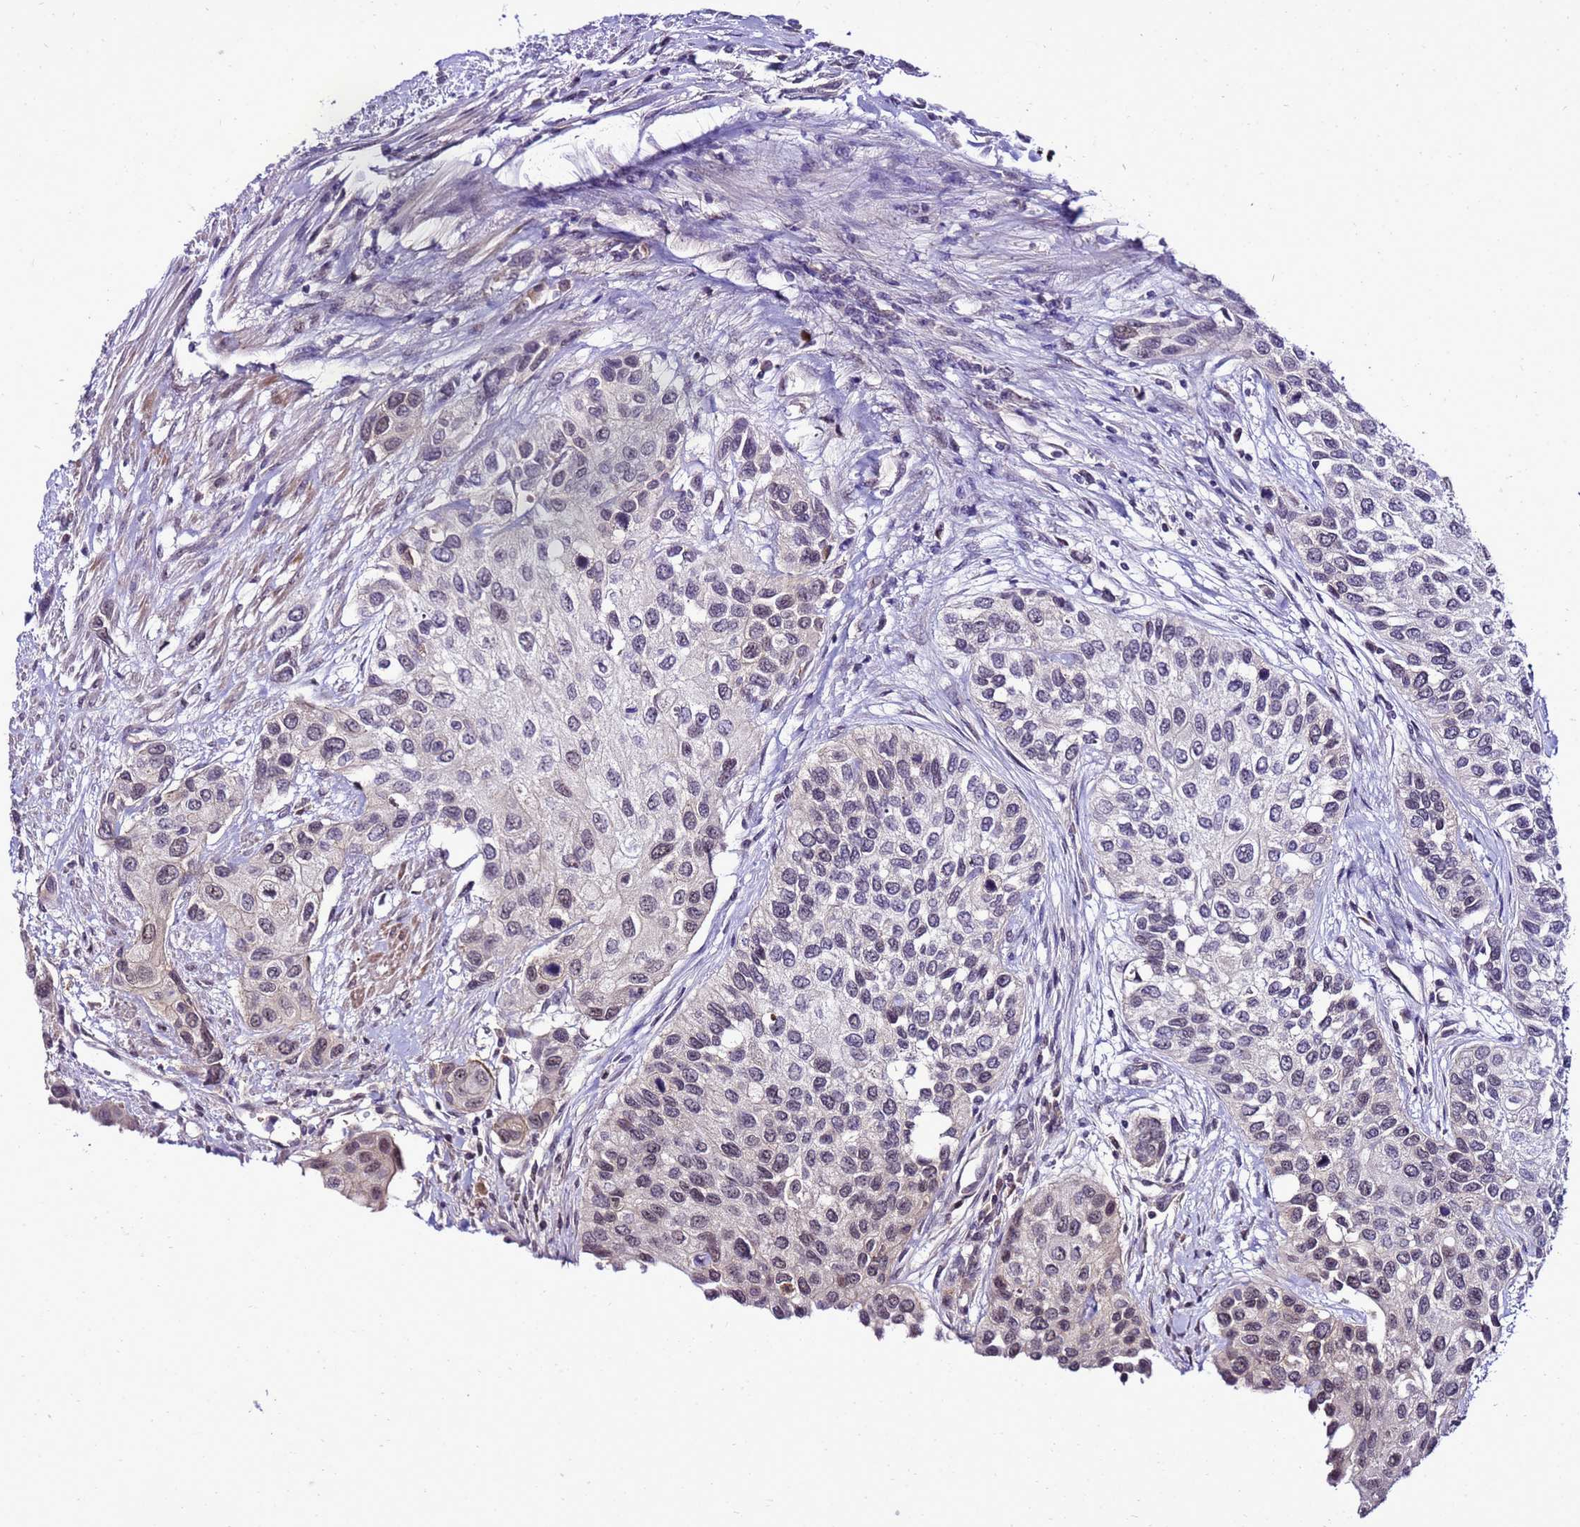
{"staining": {"intensity": "negative", "quantity": "none", "location": "none"}, "tissue": "urothelial cancer", "cell_type": "Tumor cells", "image_type": "cancer", "snomed": [{"axis": "morphology", "description": "Normal tissue, NOS"}, {"axis": "morphology", "description": "Urothelial carcinoma, High grade"}, {"axis": "topography", "description": "Vascular tissue"}, {"axis": "topography", "description": "Urinary bladder"}], "caption": "Immunohistochemistry (IHC) micrograph of neoplastic tissue: human urothelial carcinoma (high-grade) stained with DAB (3,3'-diaminobenzidine) shows no significant protein staining in tumor cells. (Brightfield microscopy of DAB (3,3'-diaminobenzidine) IHC at high magnification).", "gene": "C19orf47", "patient": {"sex": "female", "age": 56}}